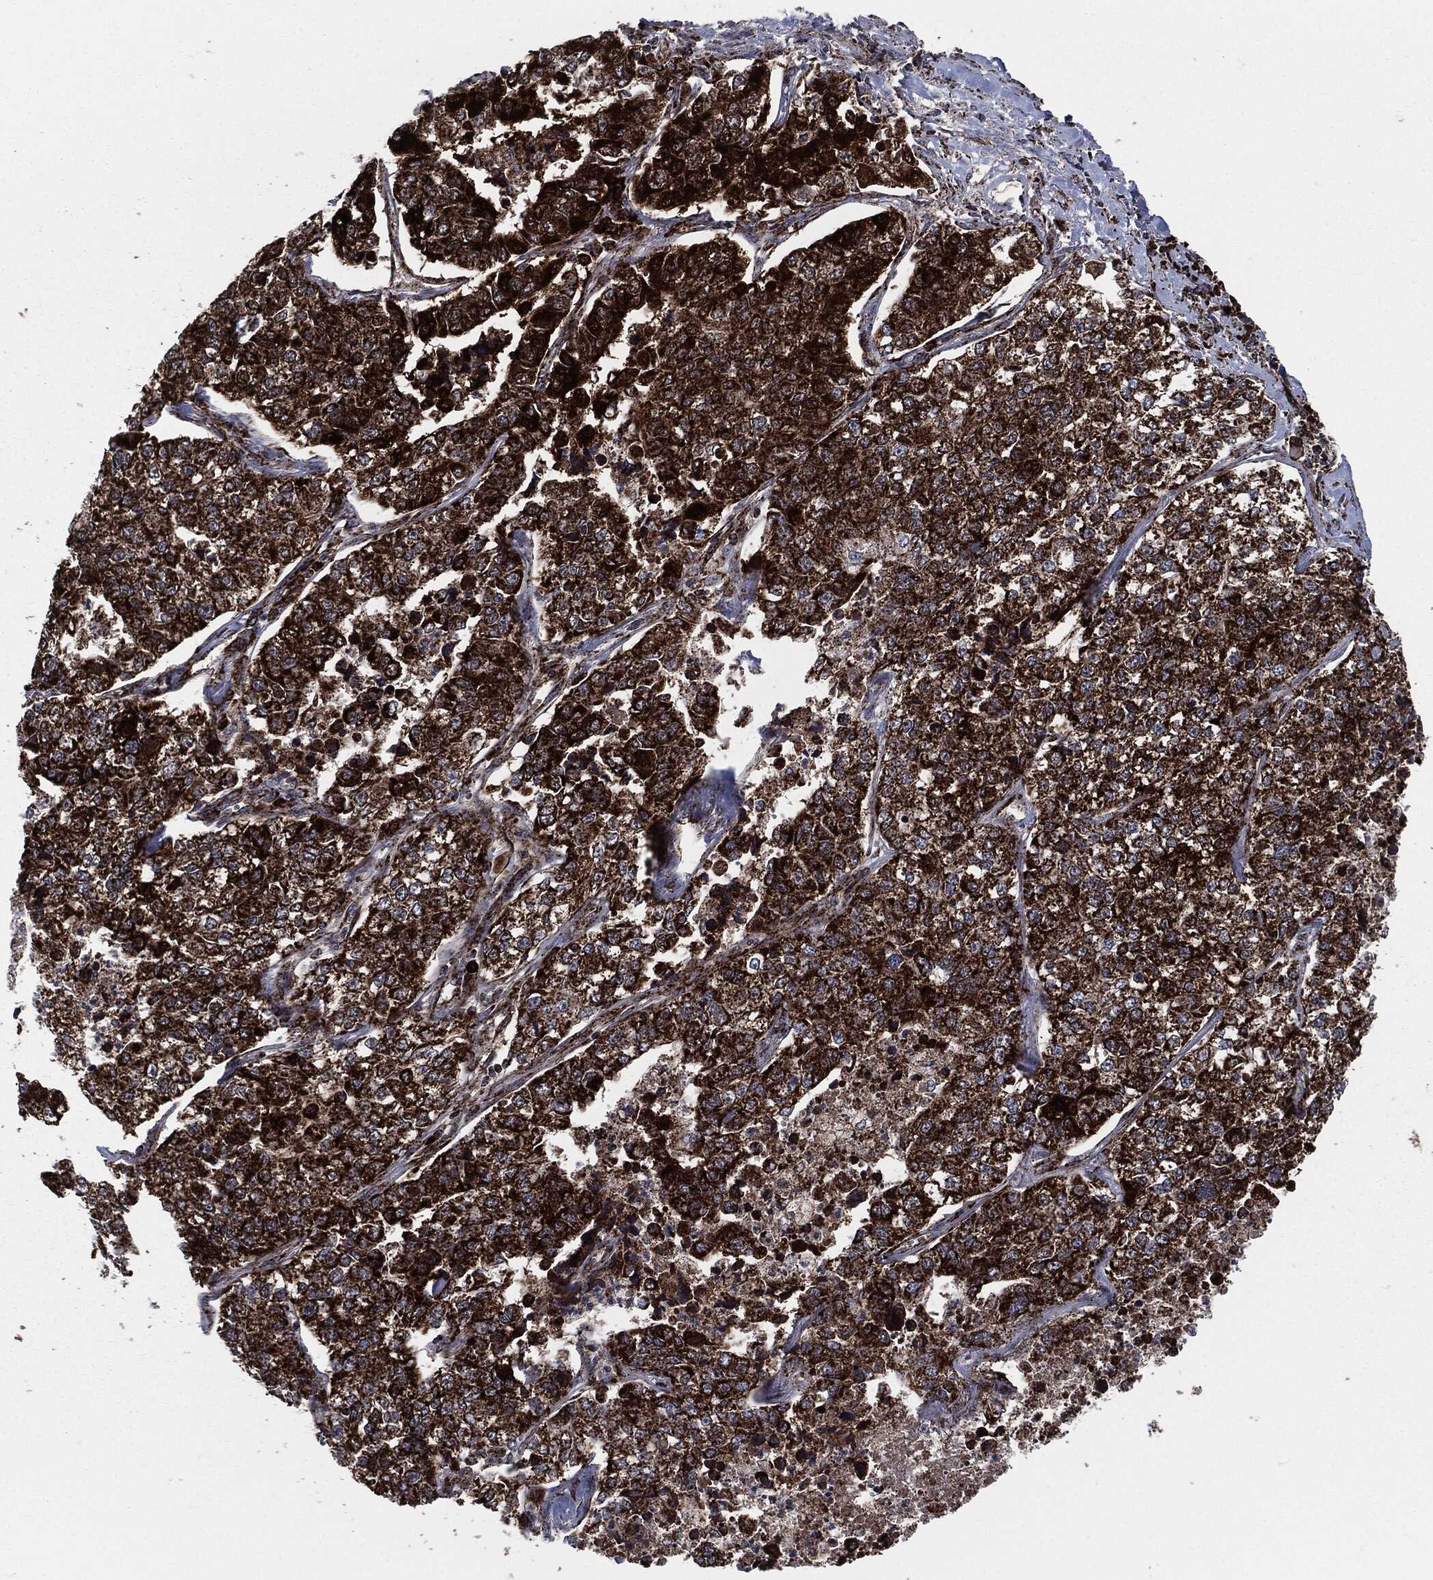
{"staining": {"intensity": "strong", "quantity": "25%-75%", "location": "cytoplasmic/membranous"}, "tissue": "lung cancer", "cell_type": "Tumor cells", "image_type": "cancer", "snomed": [{"axis": "morphology", "description": "Adenocarcinoma, NOS"}, {"axis": "topography", "description": "Lung"}], "caption": "The immunohistochemical stain shows strong cytoplasmic/membranous positivity in tumor cells of lung cancer tissue.", "gene": "FH", "patient": {"sex": "male", "age": 49}}